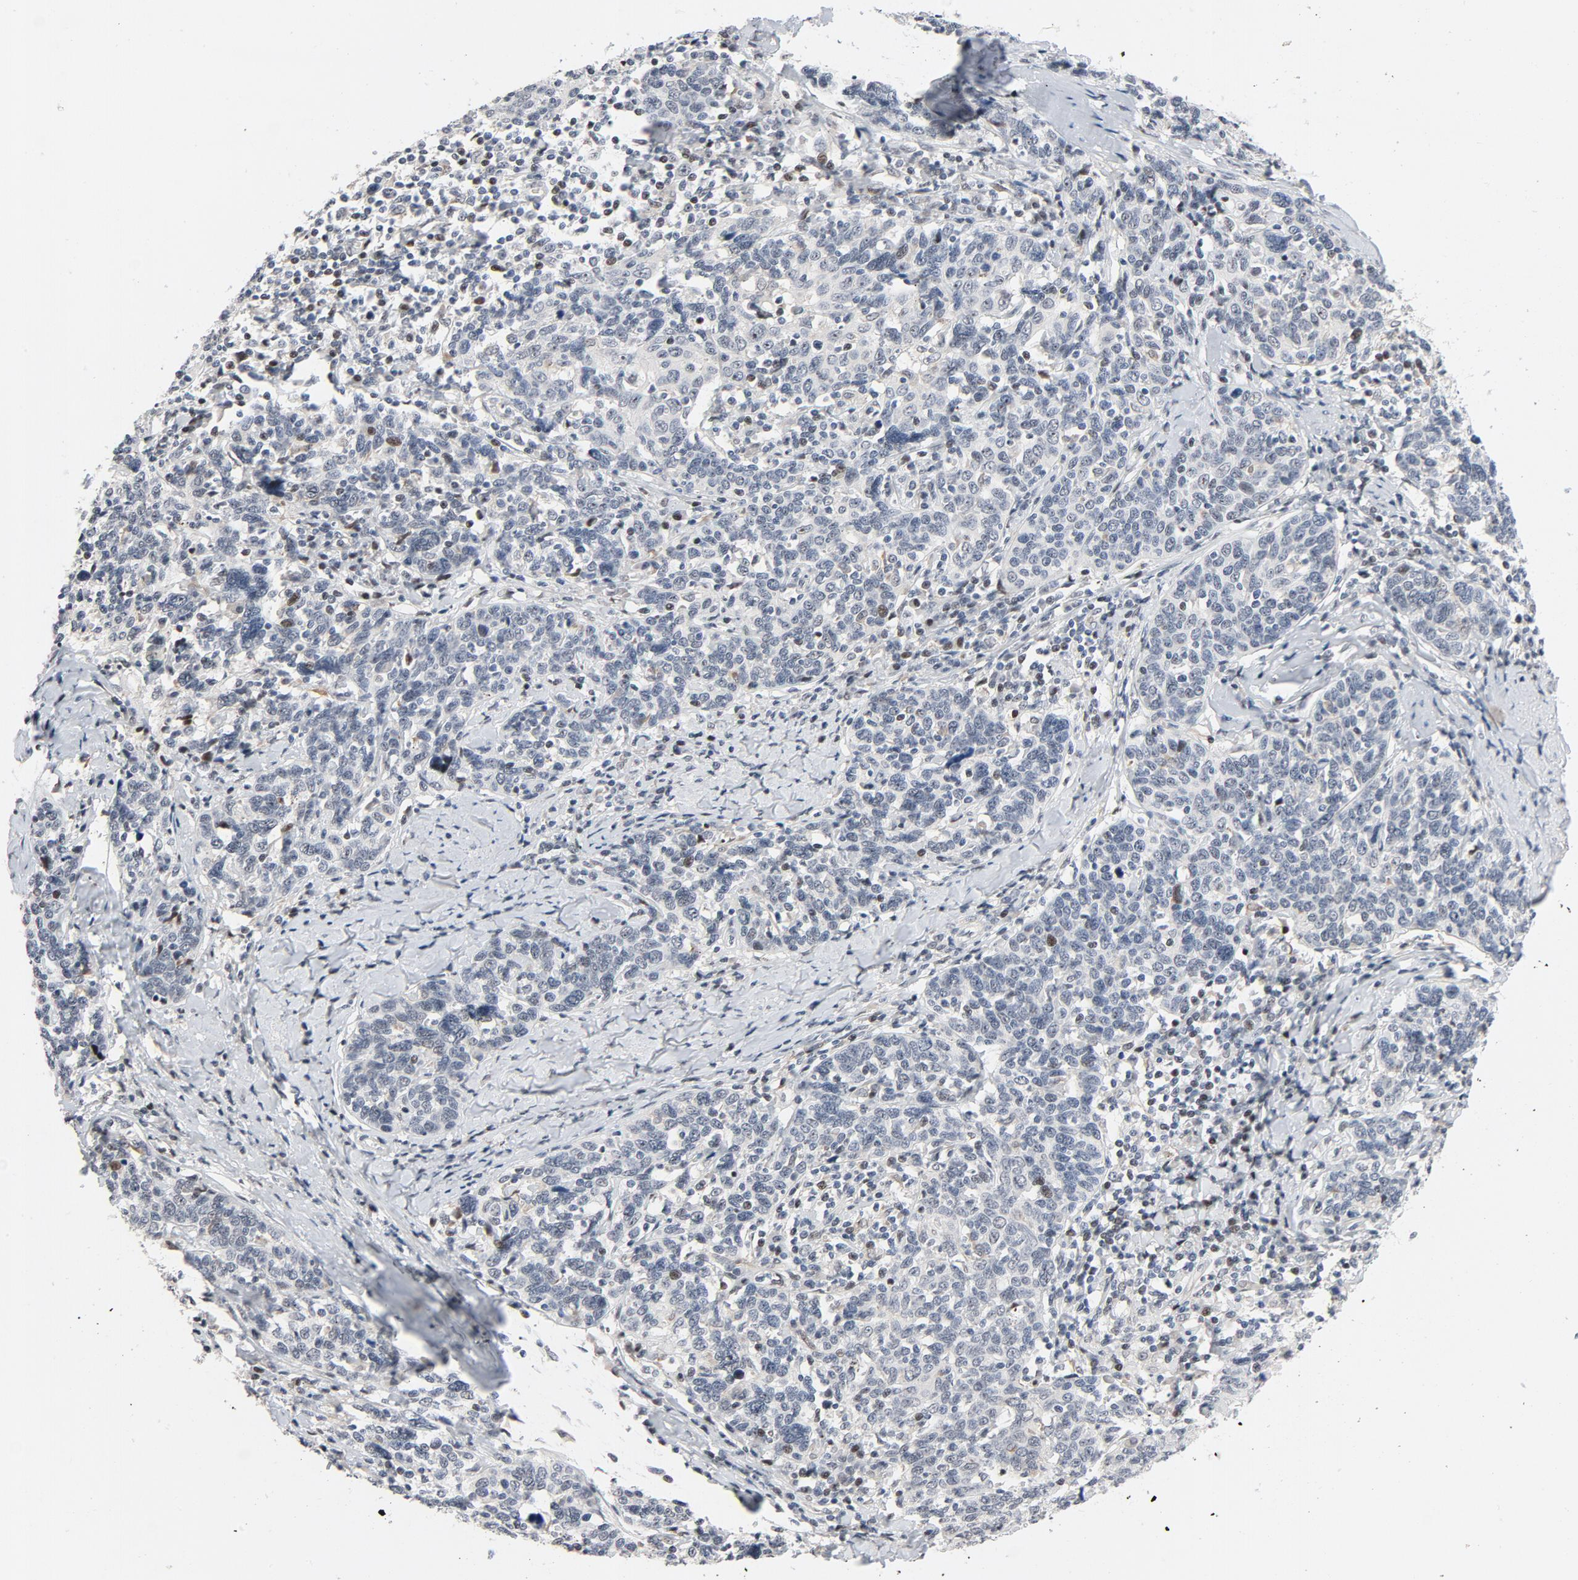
{"staining": {"intensity": "negative", "quantity": "none", "location": "none"}, "tissue": "cervical cancer", "cell_type": "Tumor cells", "image_type": "cancer", "snomed": [{"axis": "morphology", "description": "Squamous cell carcinoma, NOS"}, {"axis": "topography", "description": "Cervix"}], "caption": "Immunohistochemistry (IHC) histopathology image of human squamous cell carcinoma (cervical) stained for a protein (brown), which reveals no expression in tumor cells.", "gene": "FSCB", "patient": {"sex": "female", "age": 41}}